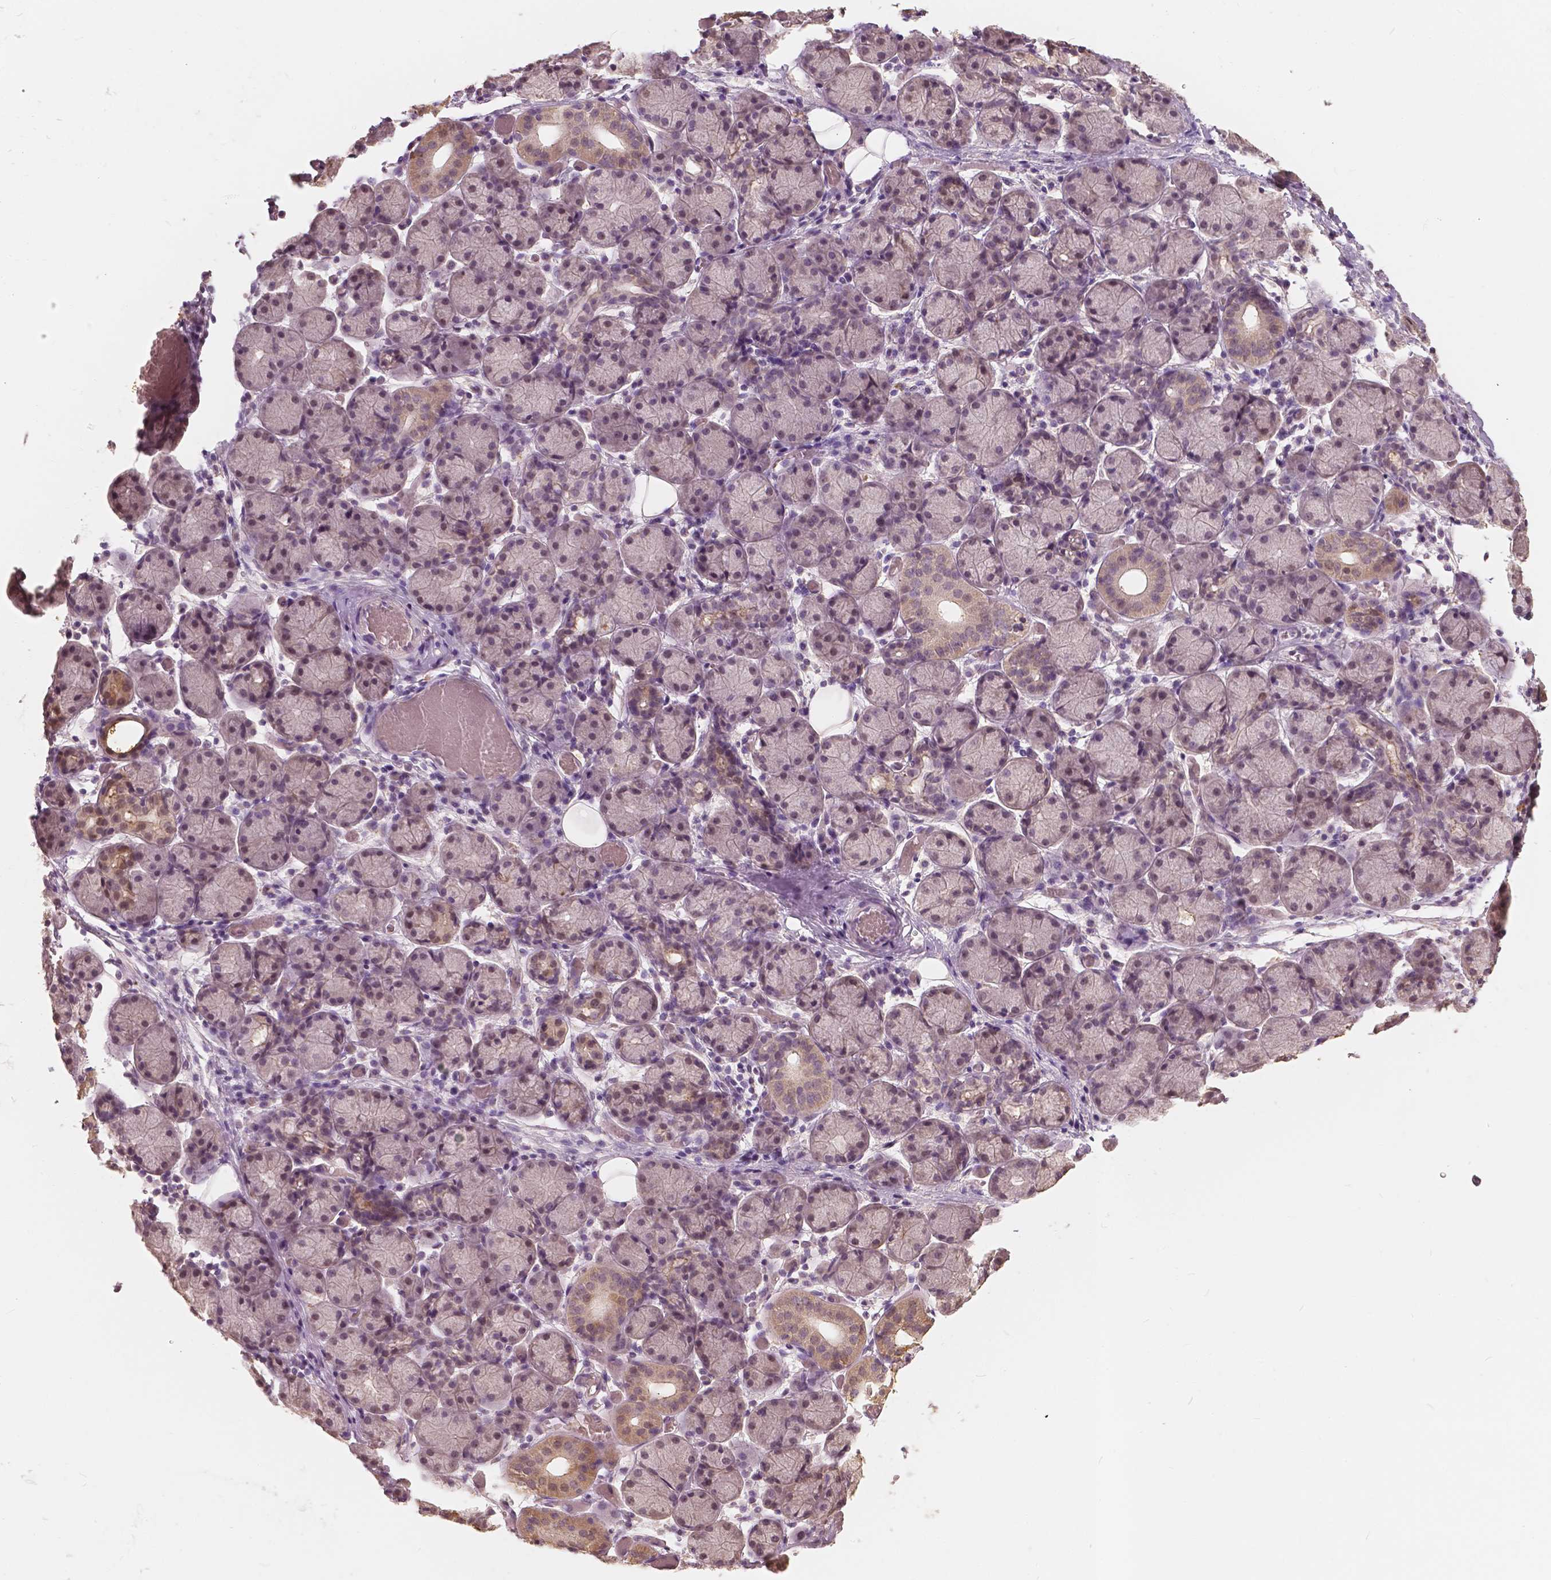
{"staining": {"intensity": "weak", "quantity": "25%-75%", "location": "cytoplasmic/membranous,nuclear"}, "tissue": "salivary gland", "cell_type": "Glandular cells", "image_type": "normal", "snomed": [{"axis": "morphology", "description": "Normal tissue, NOS"}, {"axis": "topography", "description": "Salivary gland"}], "caption": "Salivary gland stained with a protein marker reveals weak staining in glandular cells.", "gene": "SAT2", "patient": {"sex": "female", "age": 24}}